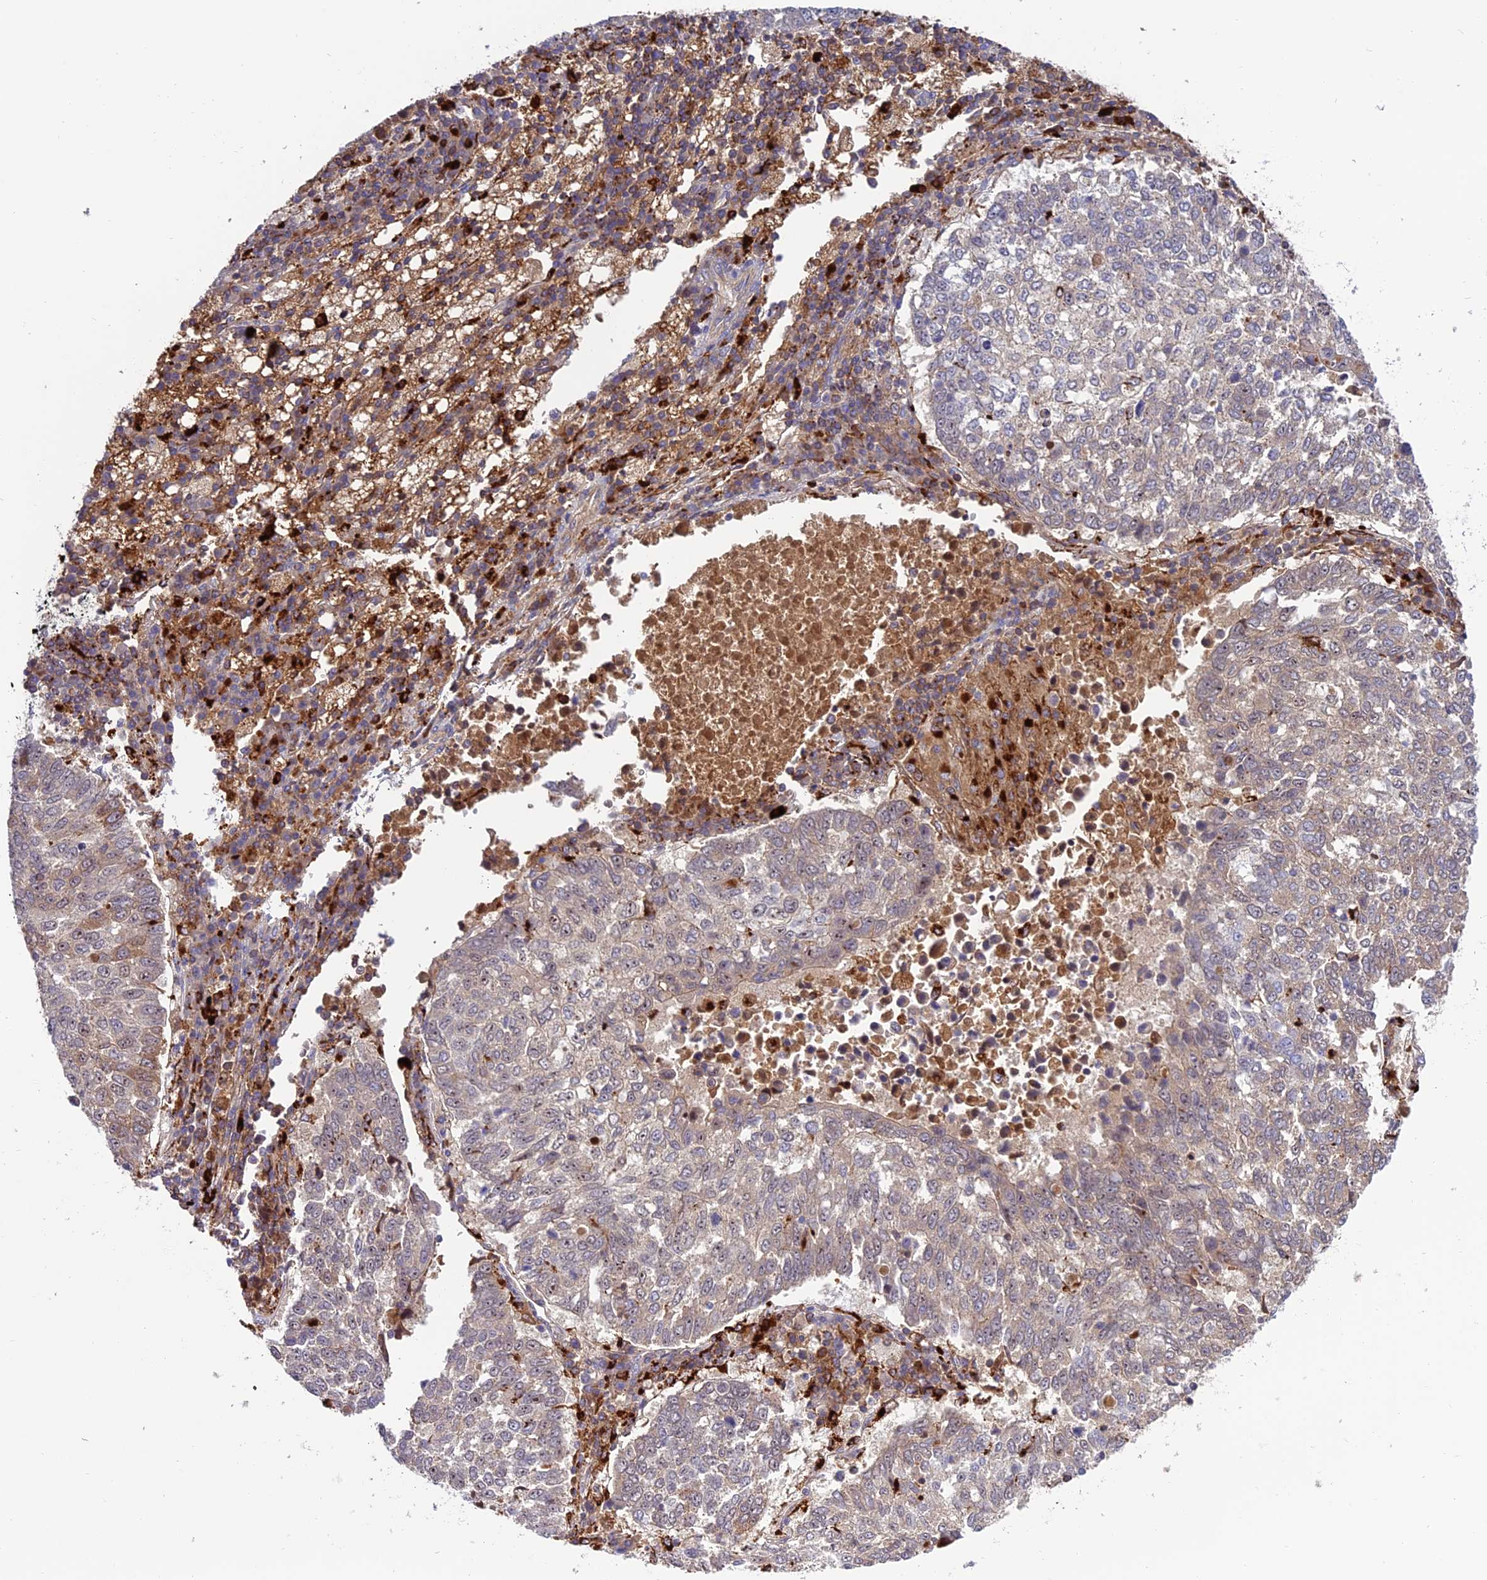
{"staining": {"intensity": "weak", "quantity": "<25%", "location": "cytoplasmic/membranous"}, "tissue": "lung cancer", "cell_type": "Tumor cells", "image_type": "cancer", "snomed": [{"axis": "morphology", "description": "Squamous cell carcinoma, NOS"}, {"axis": "topography", "description": "Lung"}], "caption": "DAB (3,3'-diaminobenzidine) immunohistochemical staining of human lung squamous cell carcinoma demonstrates no significant positivity in tumor cells. Brightfield microscopy of IHC stained with DAB (brown) and hematoxylin (blue), captured at high magnification.", "gene": "ARHGEF18", "patient": {"sex": "male", "age": 73}}